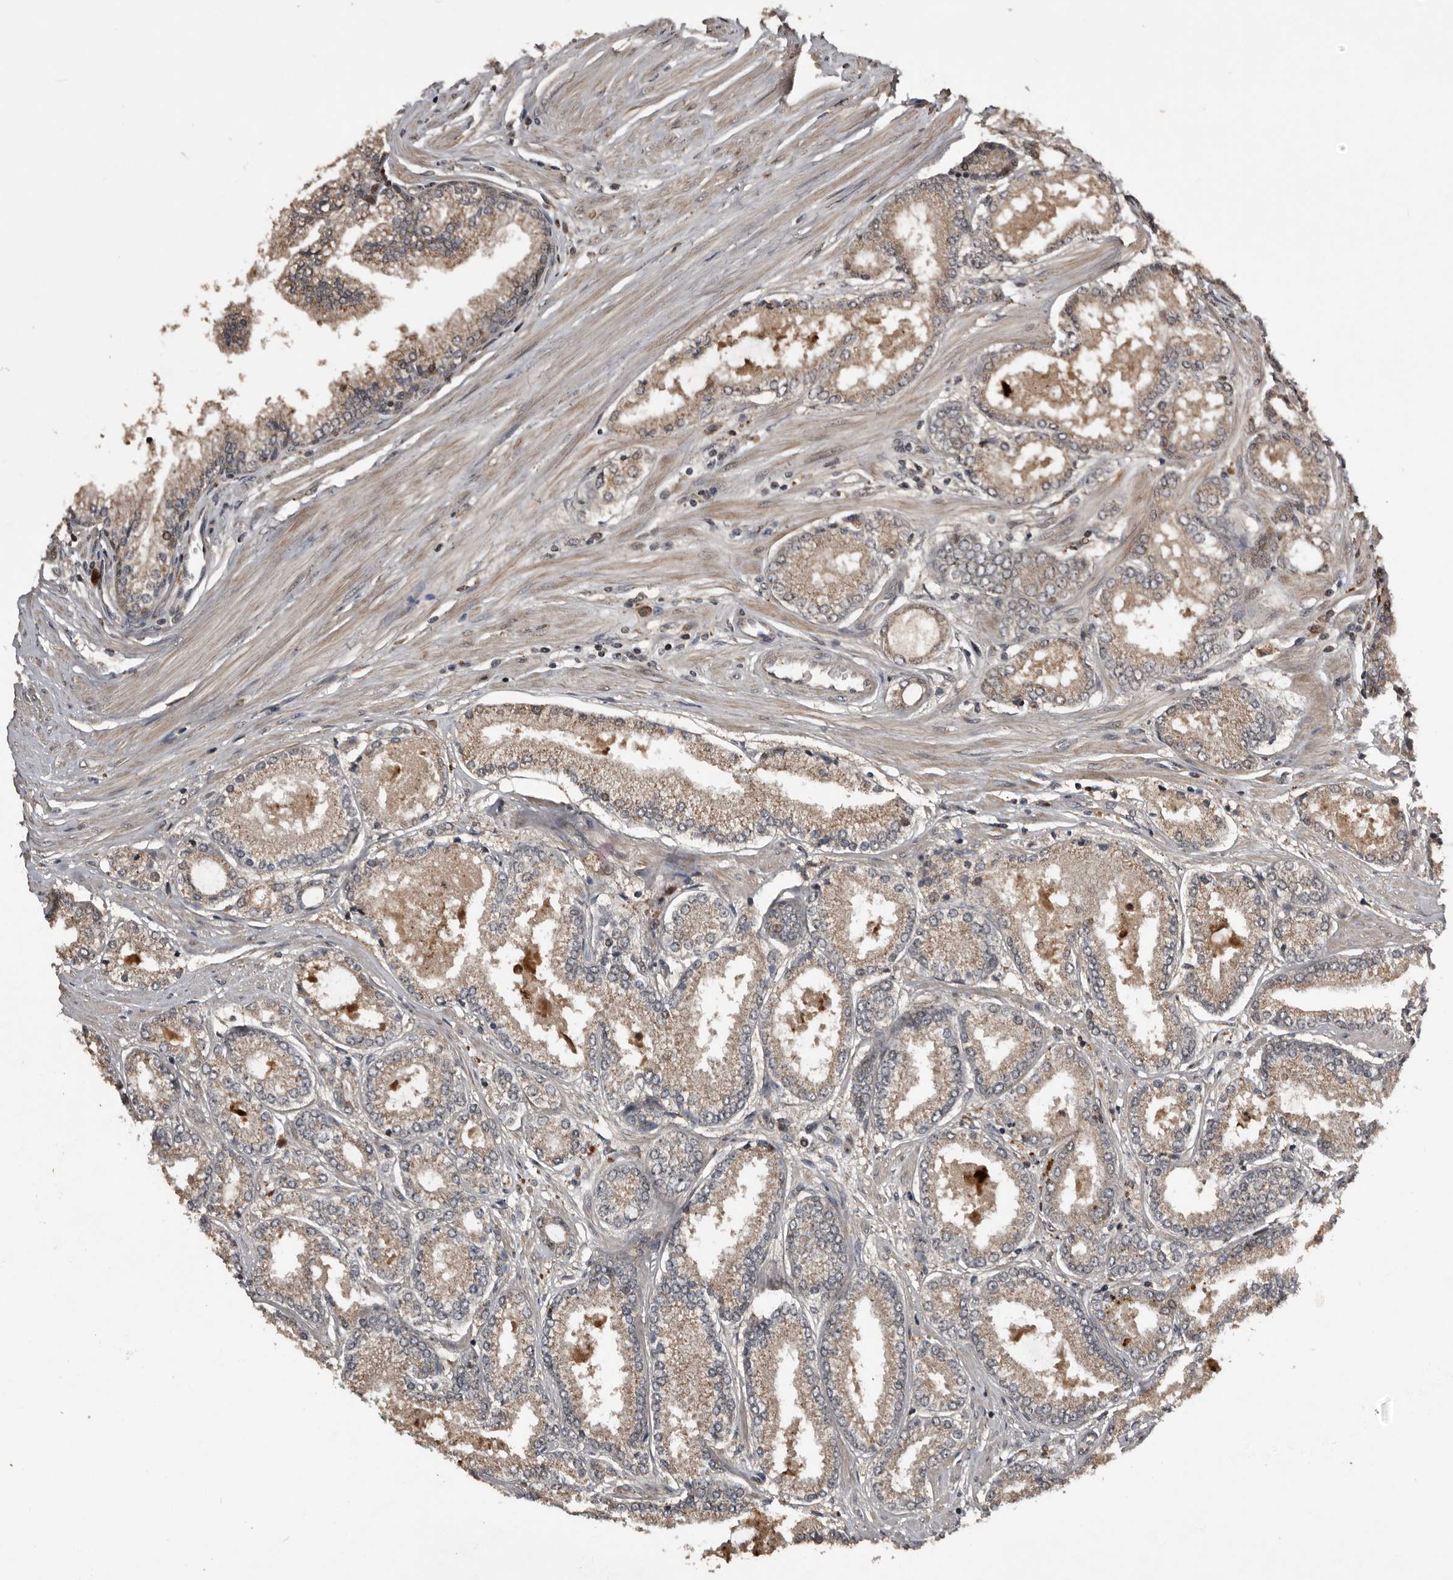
{"staining": {"intensity": "weak", "quantity": ">75%", "location": "cytoplasmic/membranous"}, "tissue": "prostate cancer", "cell_type": "Tumor cells", "image_type": "cancer", "snomed": [{"axis": "morphology", "description": "Adenocarcinoma, Low grade"}, {"axis": "topography", "description": "Prostate"}], "caption": "This histopathology image demonstrates IHC staining of prostate cancer (adenocarcinoma (low-grade)), with low weak cytoplasmic/membranous positivity in approximately >75% of tumor cells.", "gene": "SERTAD4", "patient": {"sex": "male", "age": 62}}